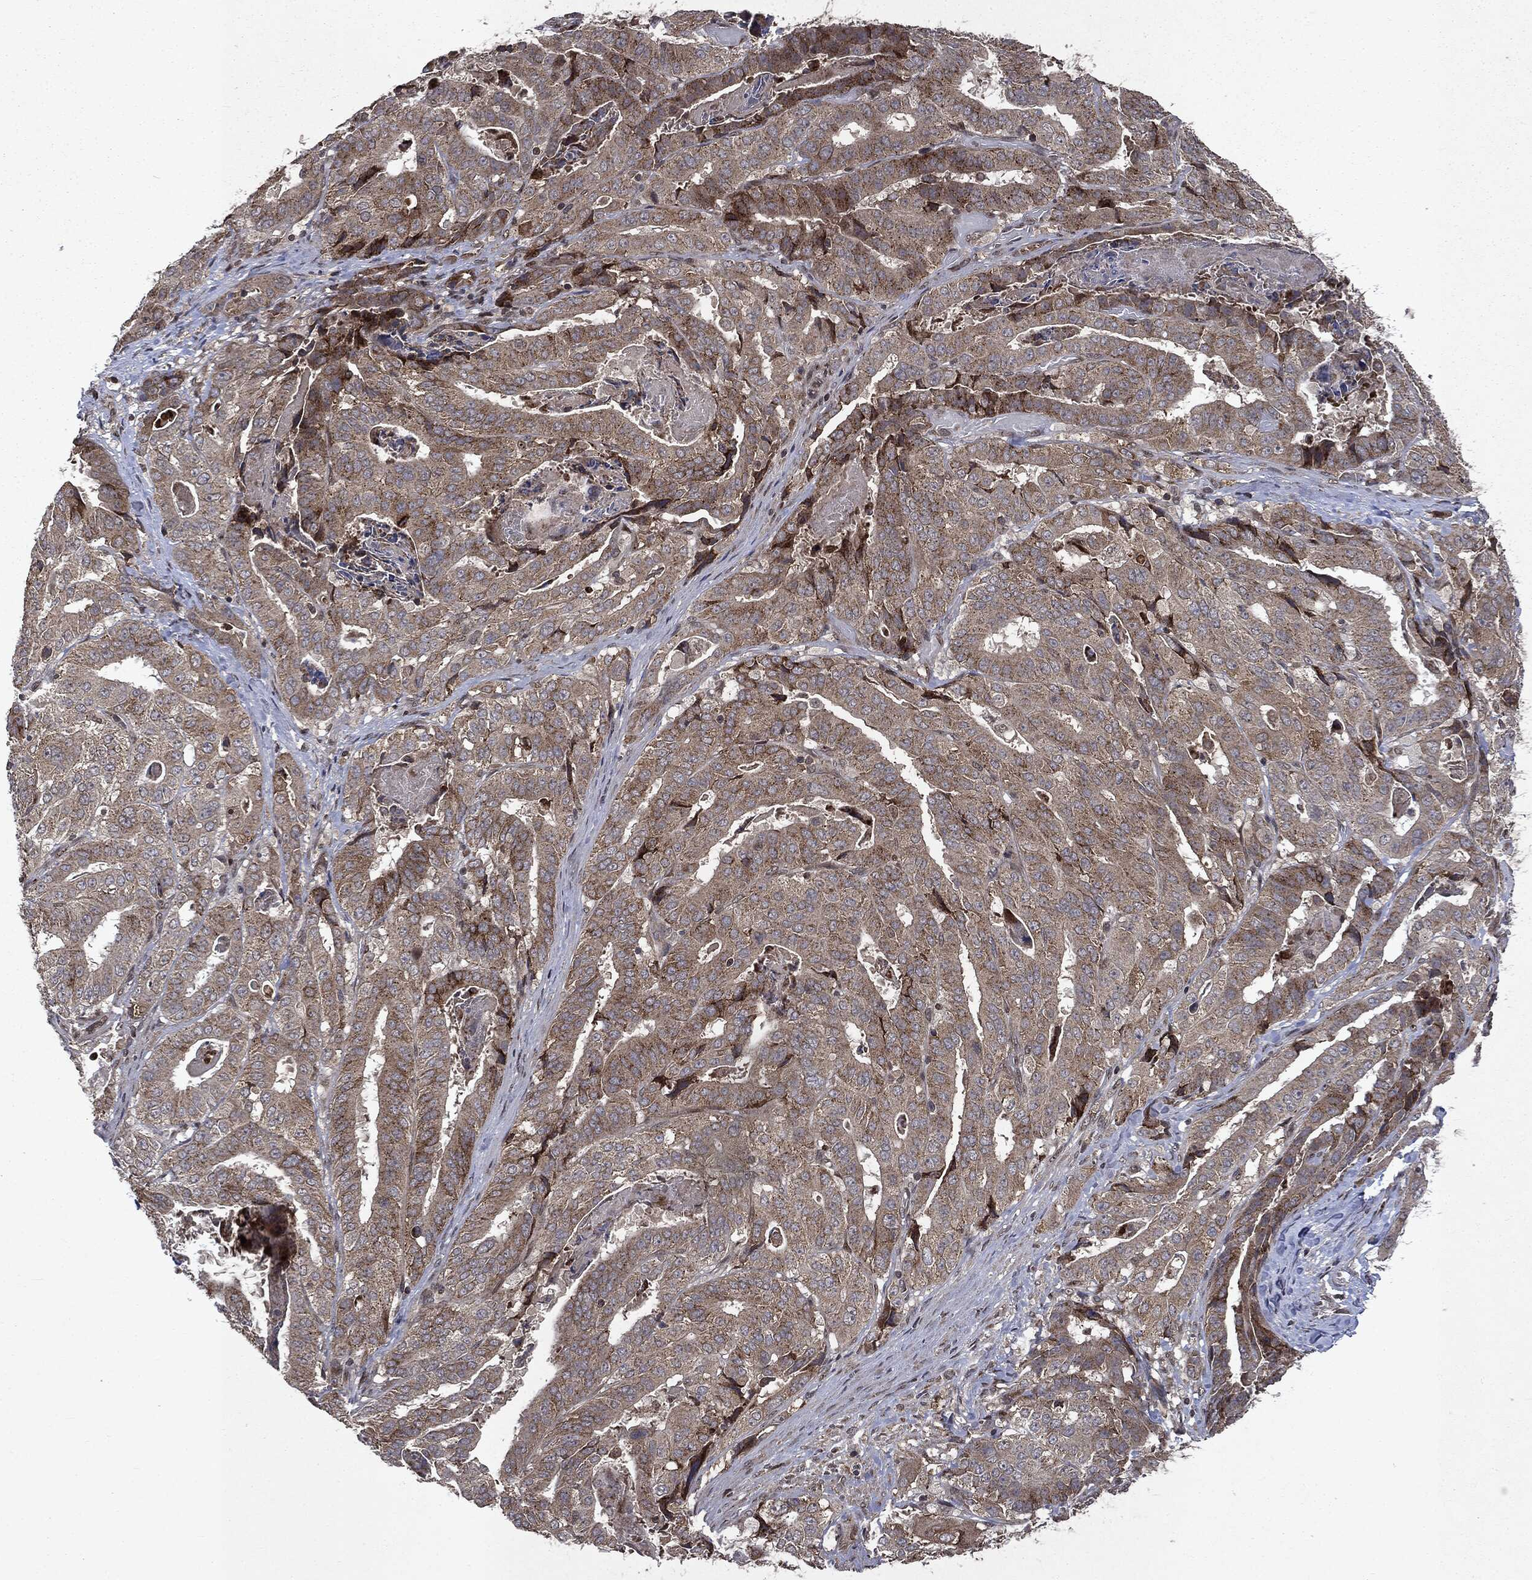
{"staining": {"intensity": "moderate", "quantity": "<25%", "location": "cytoplasmic/membranous"}, "tissue": "stomach cancer", "cell_type": "Tumor cells", "image_type": "cancer", "snomed": [{"axis": "morphology", "description": "Adenocarcinoma, NOS"}, {"axis": "topography", "description": "Stomach"}], "caption": "Immunohistochemistry (DAB) staining of adenocarcinoma (stomach) displays moderate cytoplasmic/membranous protein staining in about <25% of tumor cells.", "gene": "PLPPR2", "patient": {"sex": "male", "age": 48}}